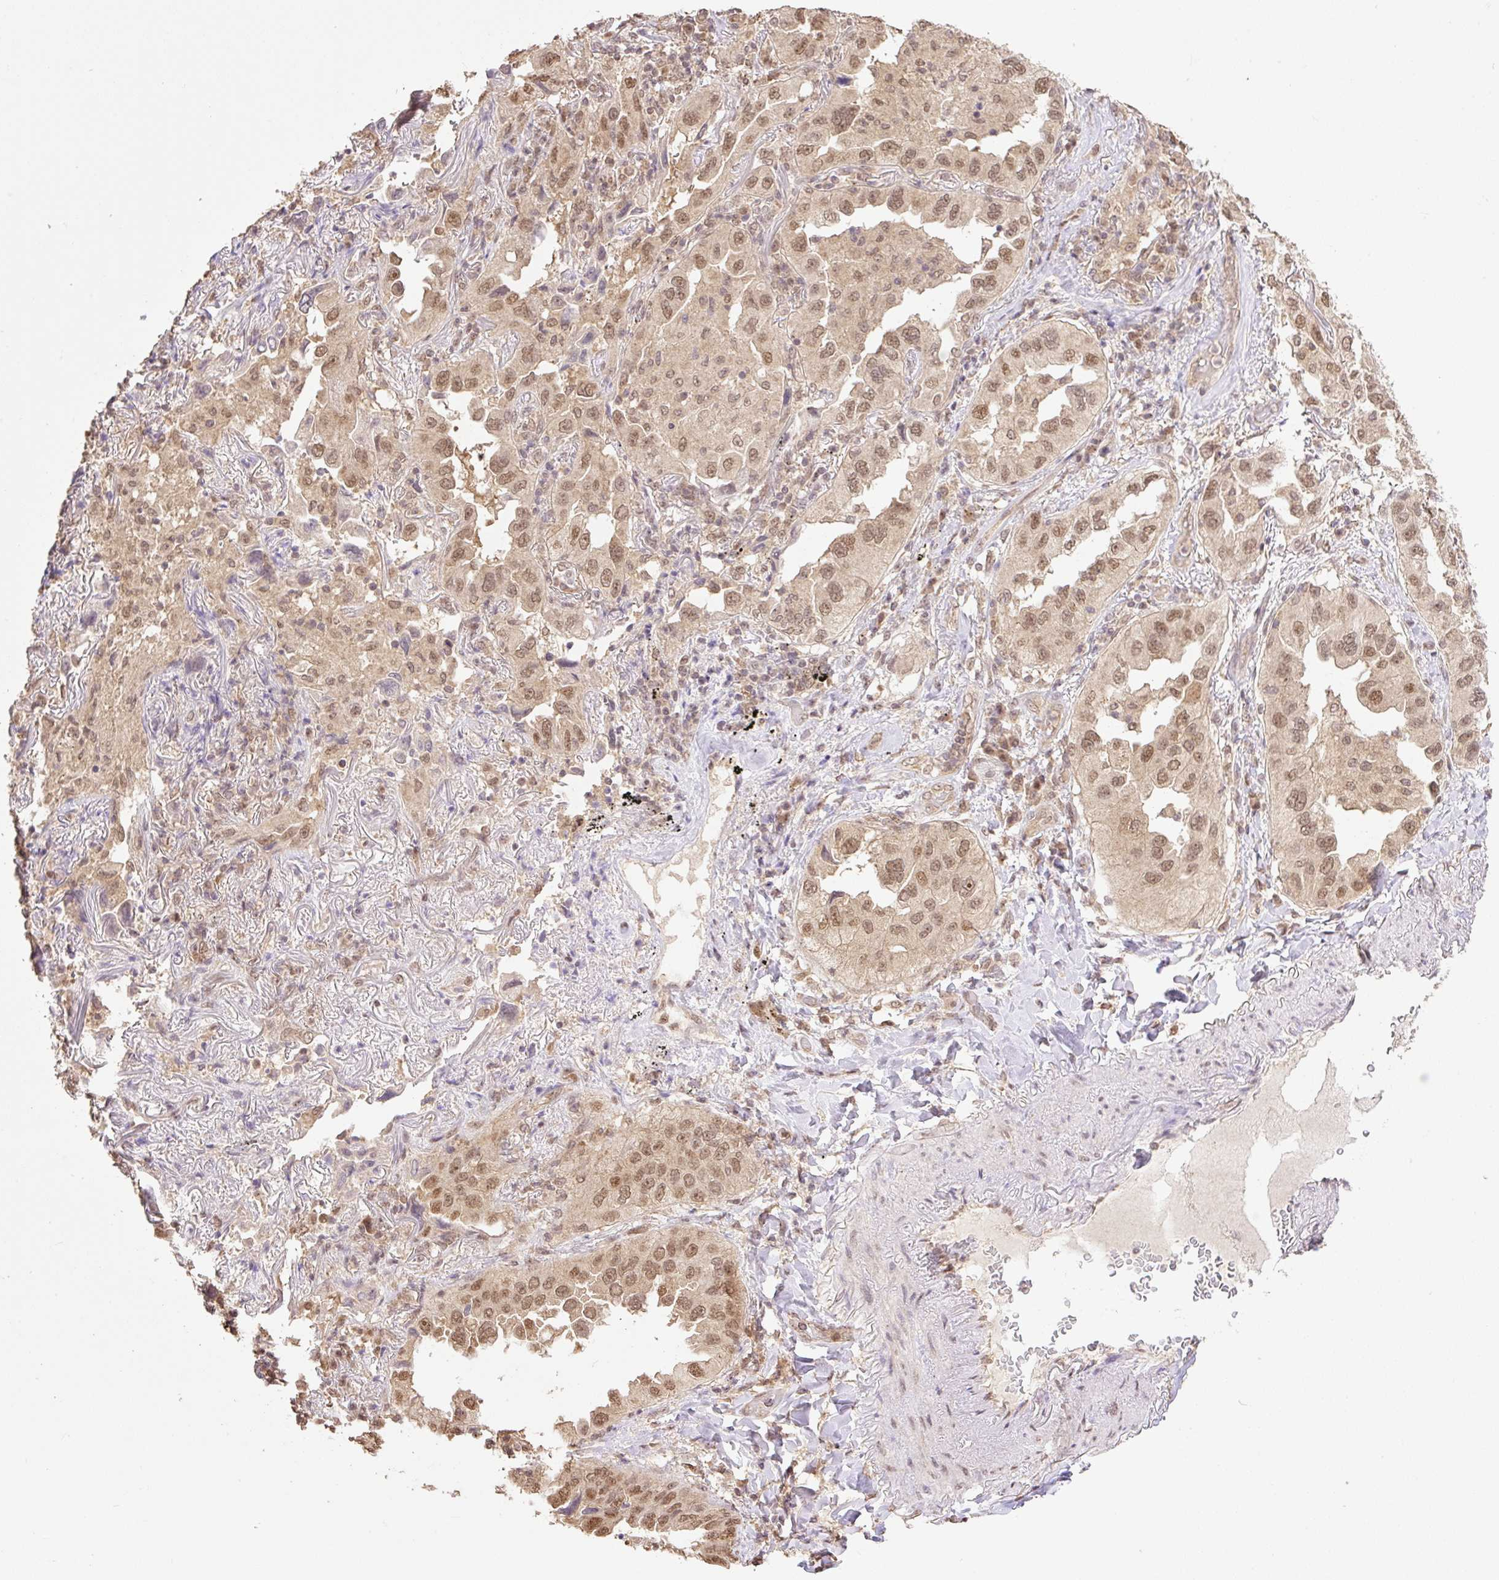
{"staining": {"intensity": "moderate", "quantity": ">75%", "location": "nuclear"}, "tissue": "lung cancer", "cell_type": "Tumor cells", "image_type": "cancer", "snomed": [{"axis": "morphology", "description": "Adenocarcinoma, NOS"}, {"axis": "topography", "description": "Lung"}], "caption": "This is a histology image of IHC staining of adenocarcinoma (lung), which shows moderate staining in the nuclear of tumor cells.", "gene": "VPS25", "patient": {"sex": "female", "age": 69}}